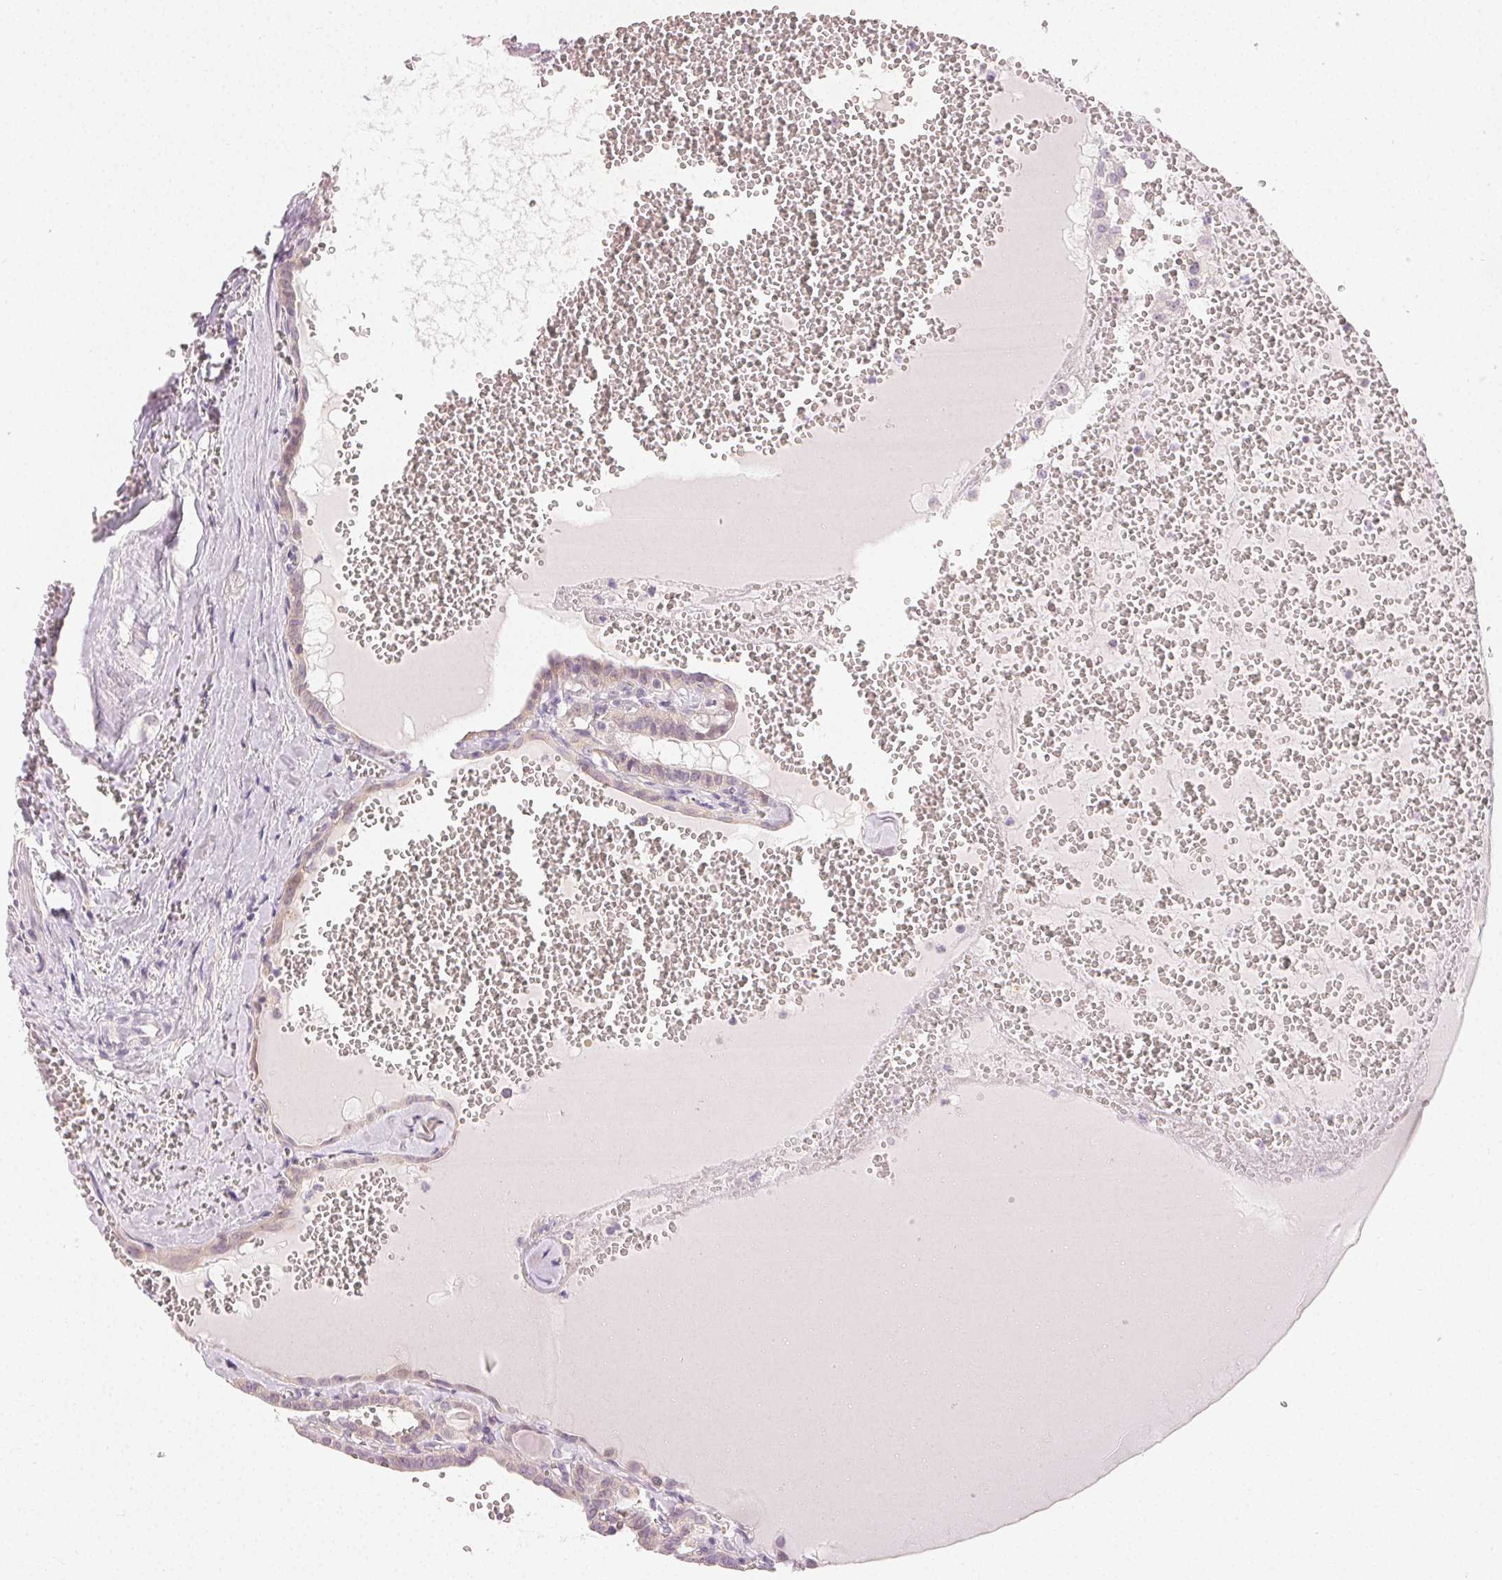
{"staining": {"intensity": "negative", "quantity": "none", "location": "none"}, "tissue": "thyroid cancer", "cell_type": "Tumor cells", "image_type": "cancer", "snomed": [{"axis": "morphology", "description": "Papillary adenocarcinoma, NOS"}, {"axis": "topography", "description": "Thyroid gland"}], "caption": "This is an immunohistochemistry (IHC) histopathology image of papillary adenocarcinoma (thyroid). There is no expression in tumor cells.", "gene": "MYBL1", "patient": {"sex": "female", "age": 21}}